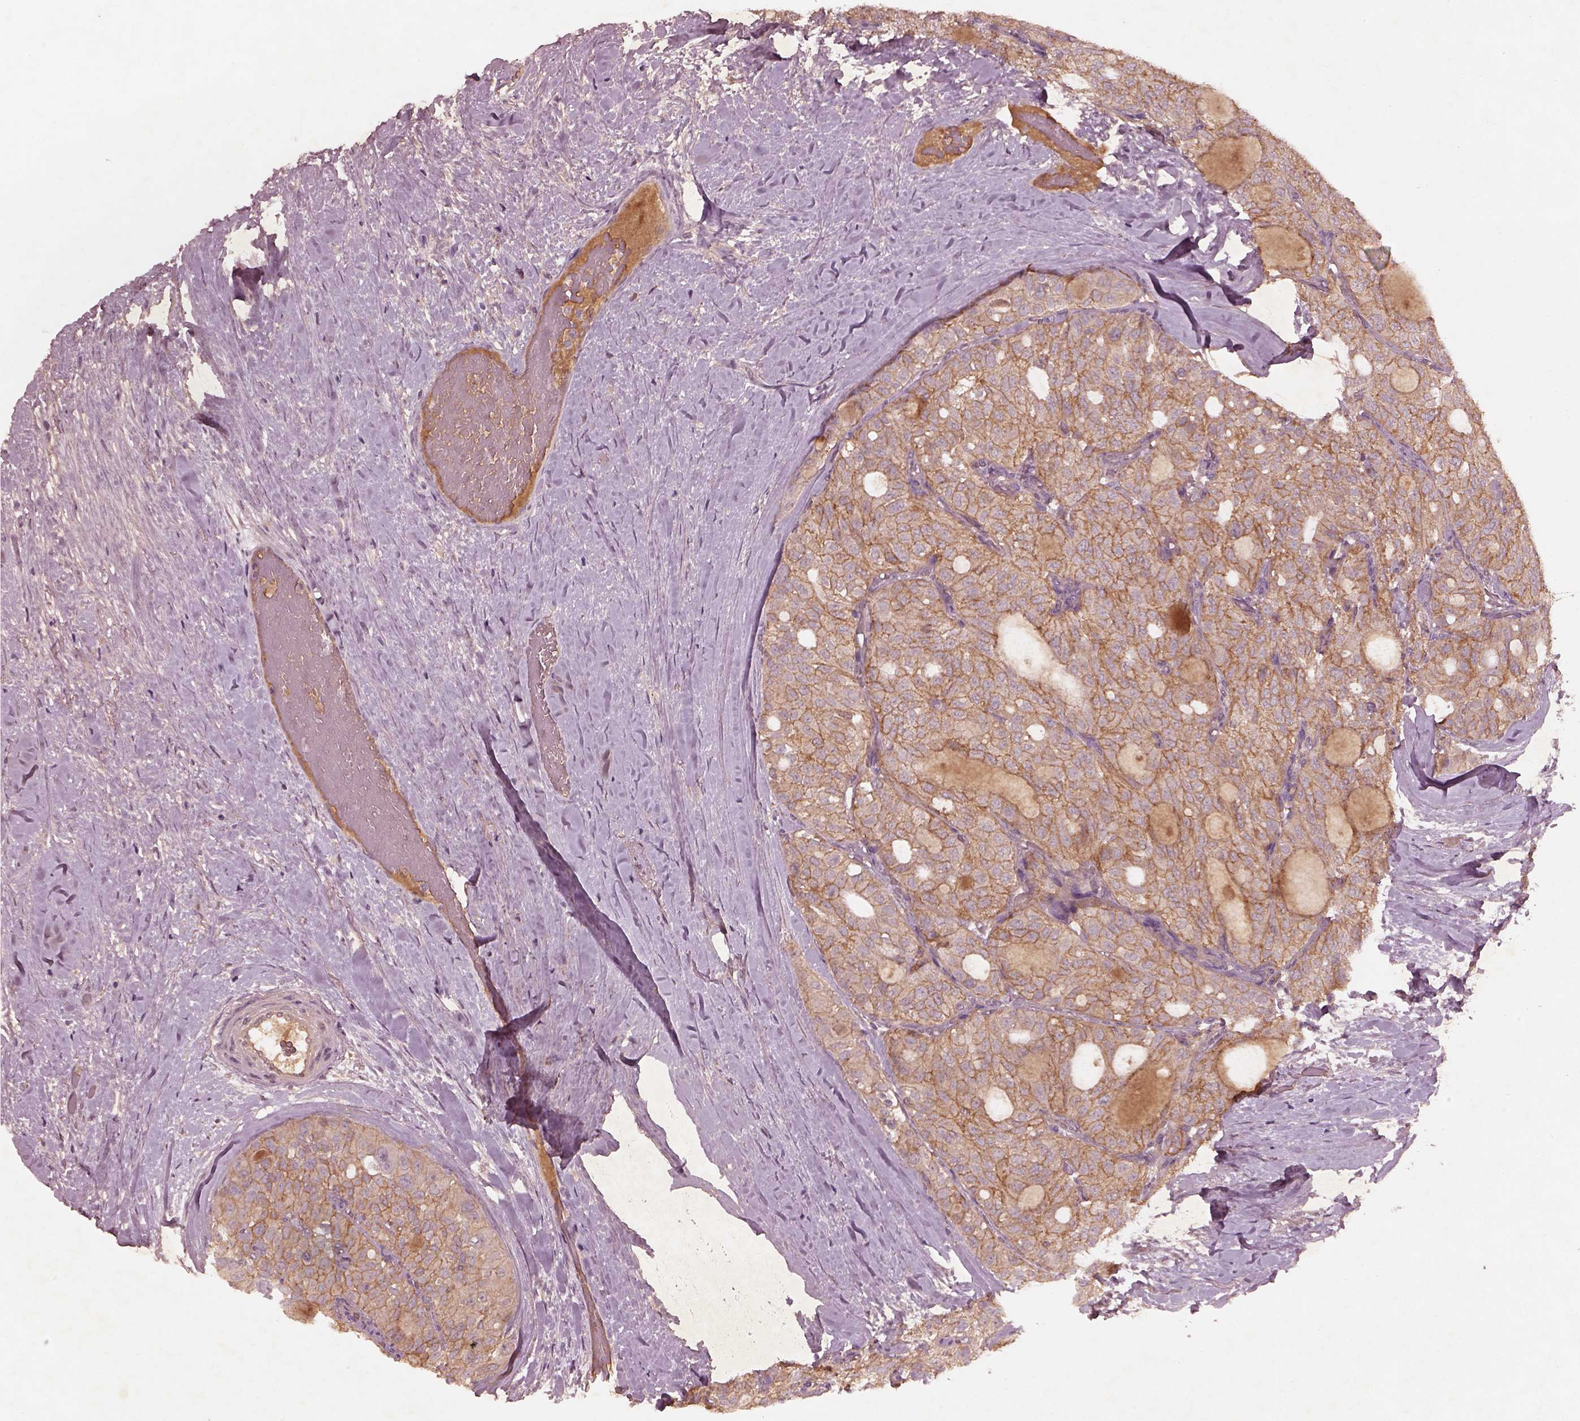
{"staining": {"intensity": "moderate", "quantity": ">75%", "location": "cytoplasmic/membranous"}, "tissue": "thyroid cancer", "cell_type": "Tumor cells", "image_type": "cancer", "snomed": [{"axis": "morphology", "description": "Follicular adenoma carcinoma, NOS"}, {"axis": "topography", "description": "Thyroid gland"}], "caption": "Thyroid cancer (follicular adenoma carcinoma) tissue exhibits moderate cytoplasmic/membranous staining in approximately >75% of tumor cells The staining was performed using DAB, with brown indicating positive protein expression. Nuclei are stained blue with hematoxylin.", "gene": "FAM234A", "patient": {"sex": "male", "age": 75}}